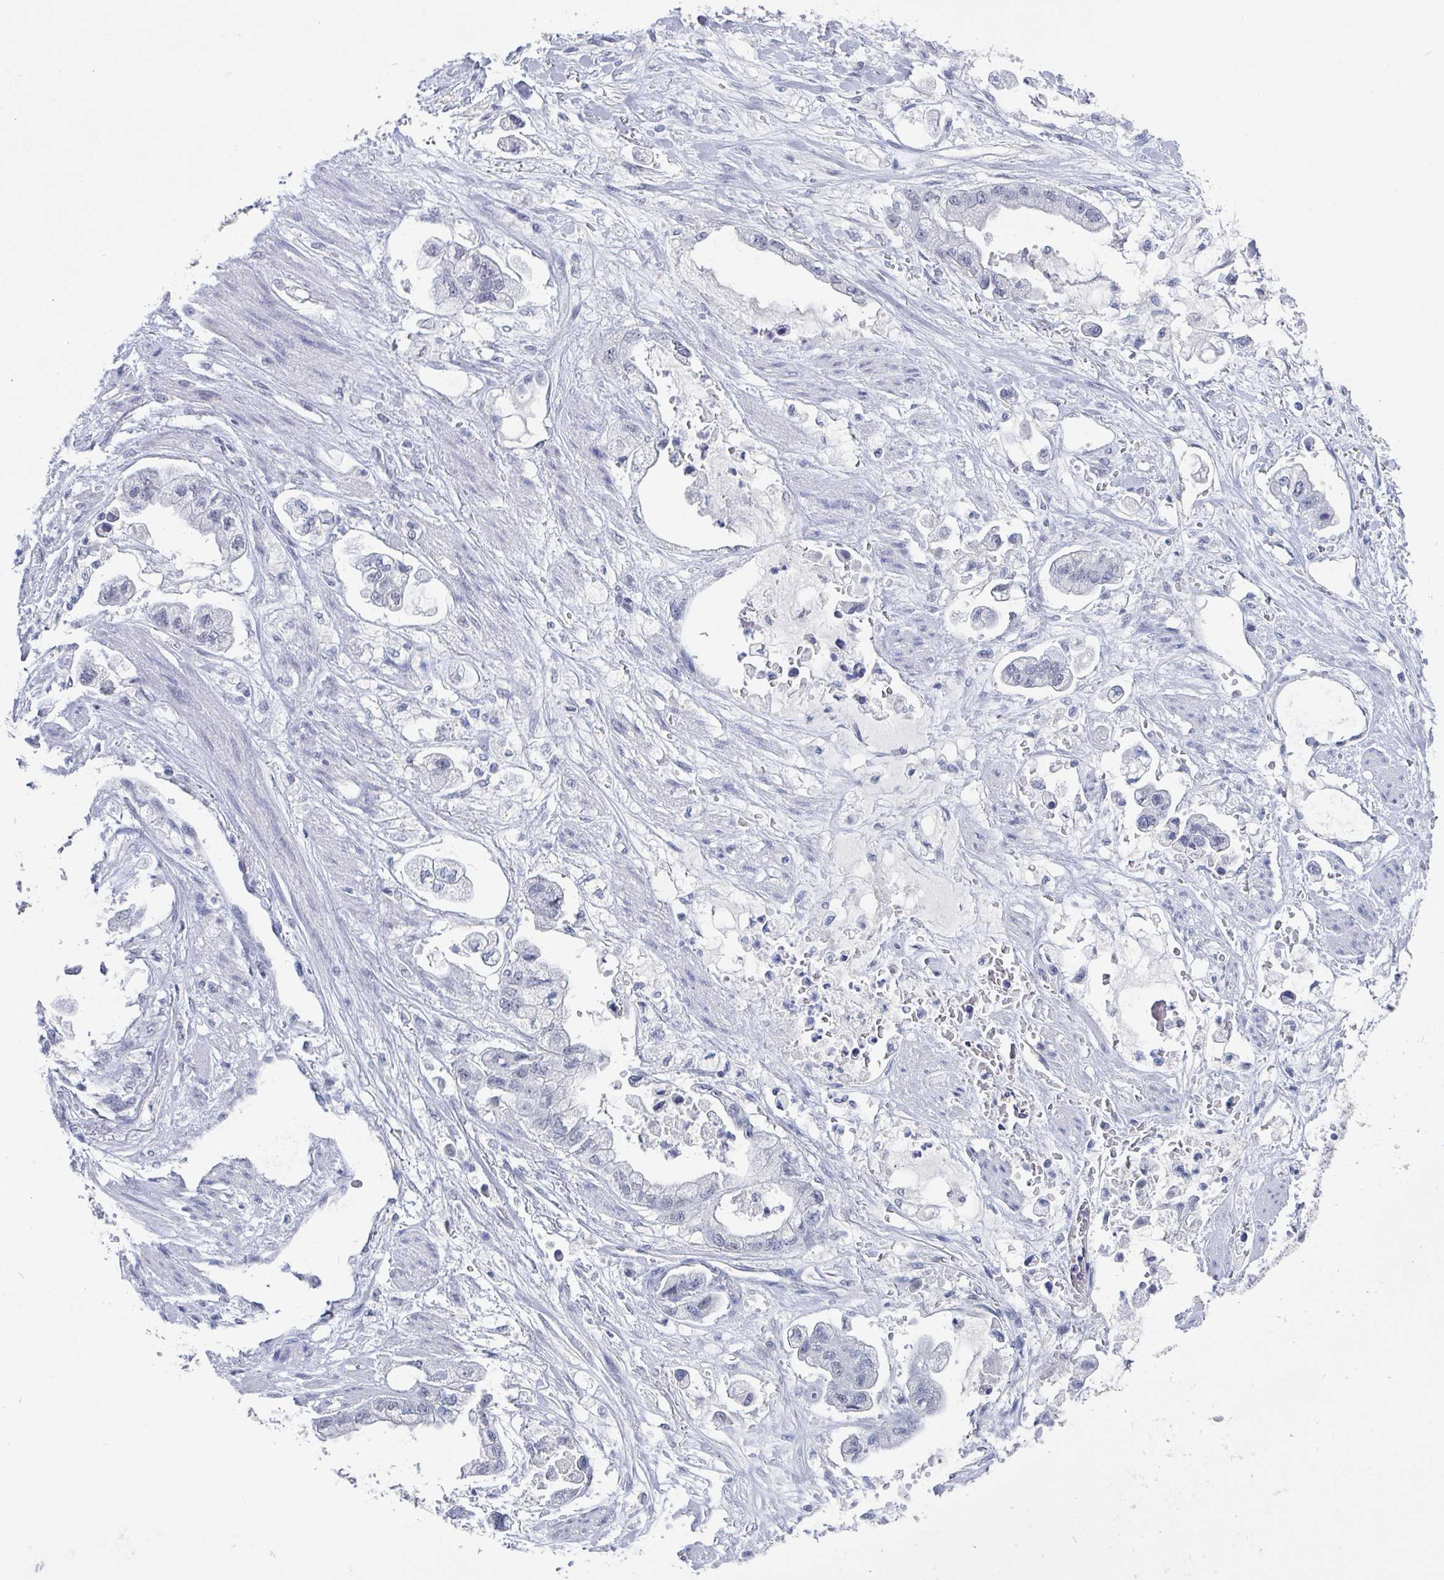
{"staining": {"intensity": "negative", "quantity": "none", "location": "none"}, "tissue": "stomach cancer", "cell_type": "Tumor cells", "image_type": "cancer", "snomed": [{"axis": "morphology", "description": "Adenocarcinoma, NOS"}, {"axis": "topography", "description": "Stomach"}], "caption": "DAB (3,3'-diaminobenzidine) immunohistochemical staining of human adenocarcinoma (stomach) exhibits no significant positivity in tumor cells. (Immunohistochemistry (ihc), brightfield microscopy, high magnification).", "gene": "KDM4D", "patient": {"sex": "male", "age": 62}}